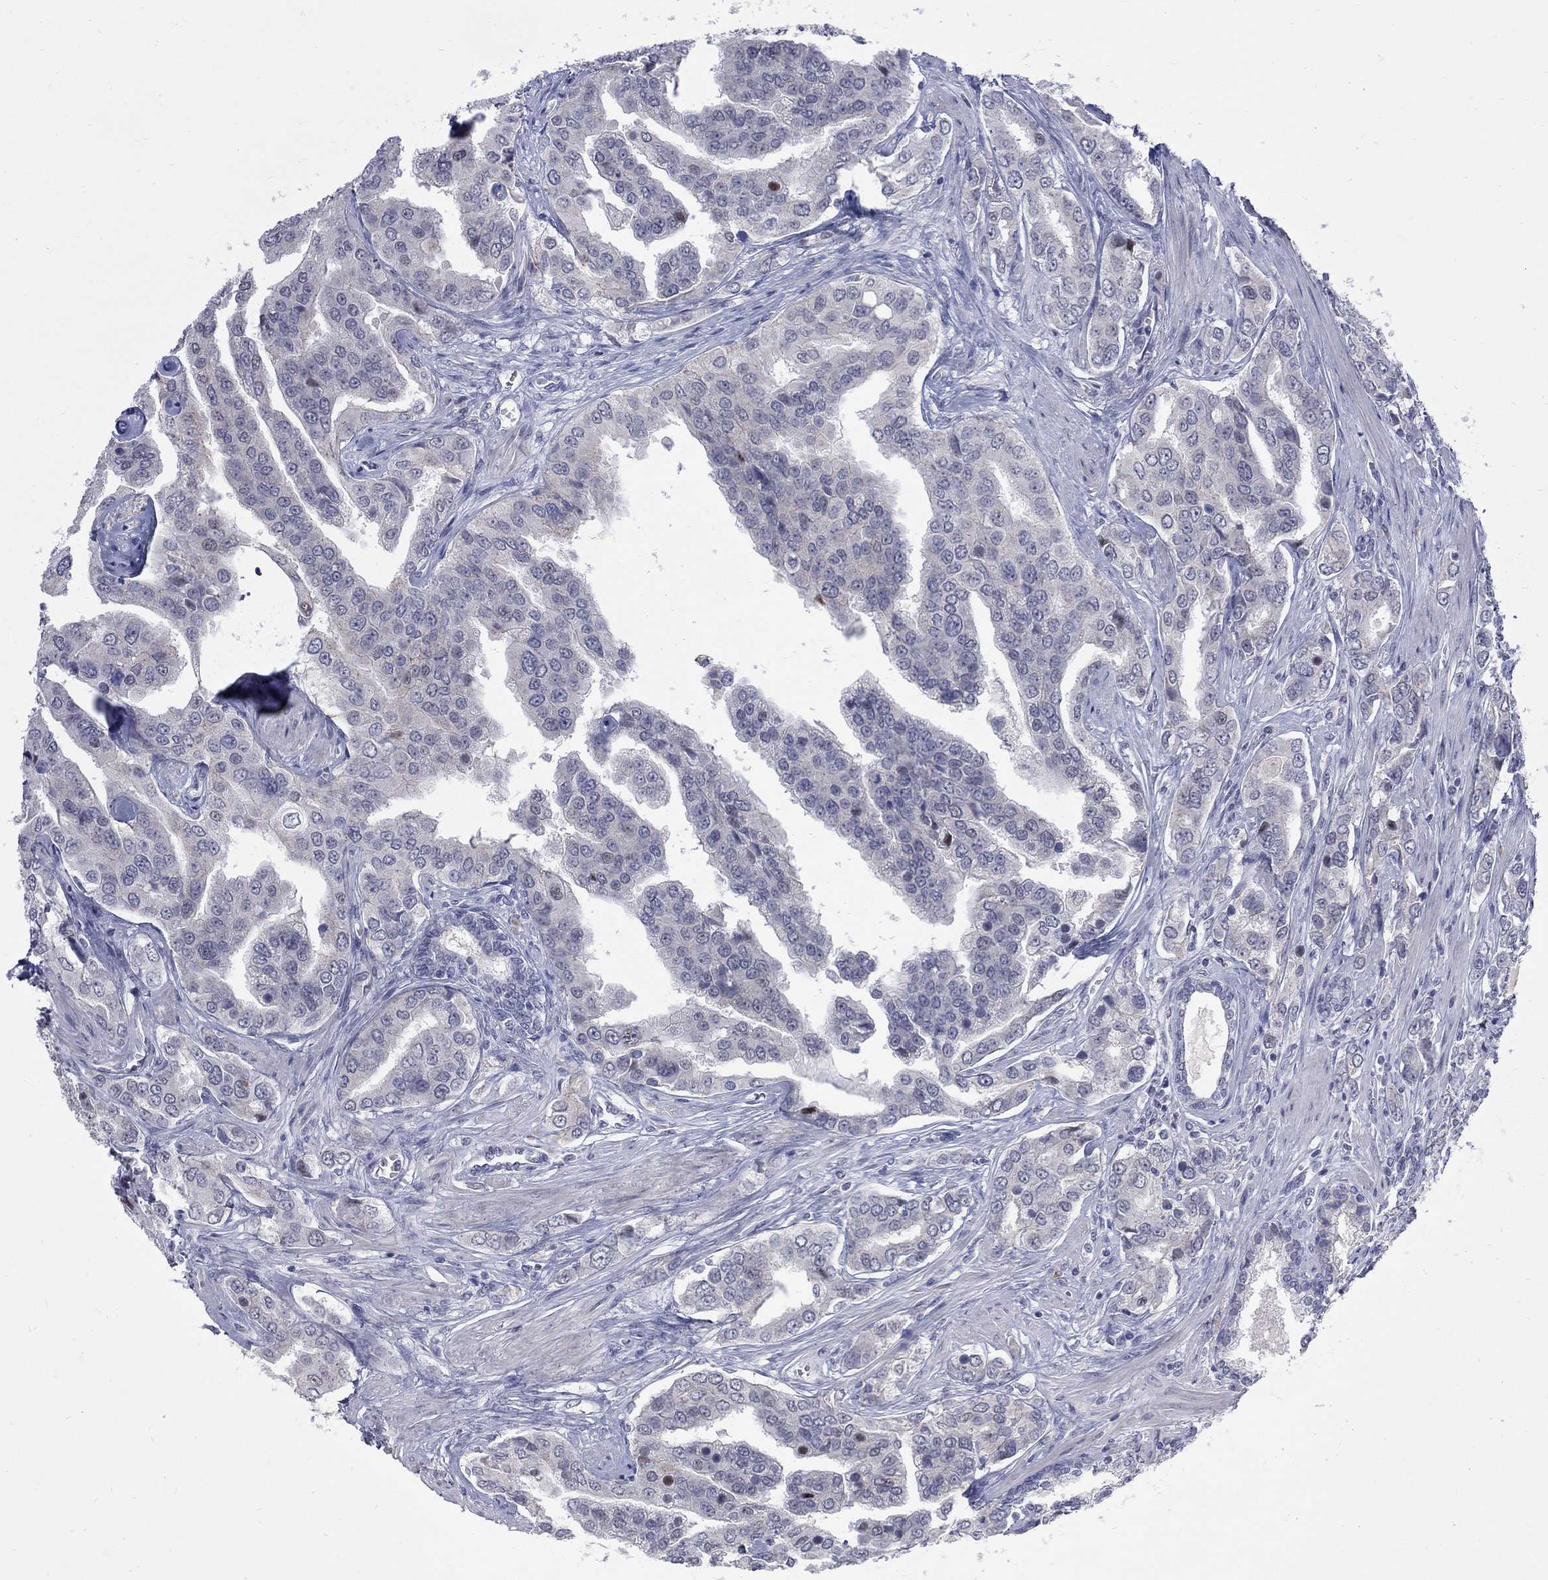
{"staining": {"intensity": "negative", "quantity": "none", "location": "none"}, "tissue": "prostate cancer", "cell_type": "Tumor cells", "image_type": "cancer", "snomed": [{"axis": "morphology", "description": "Adenocarcinoma, NOS"}, {"axis": "topography", "description": "Prostate and seminal vesicle, NOS"}, {"axis": "topography", "description": "Prostate"}], "caption": "Adenocarcinoma (prostate) was stained to show a protein in brown. There is no significant positivity in tumor cells.", "gene": "CTNND2", "patient": {"sex": "male", "age": 69}}